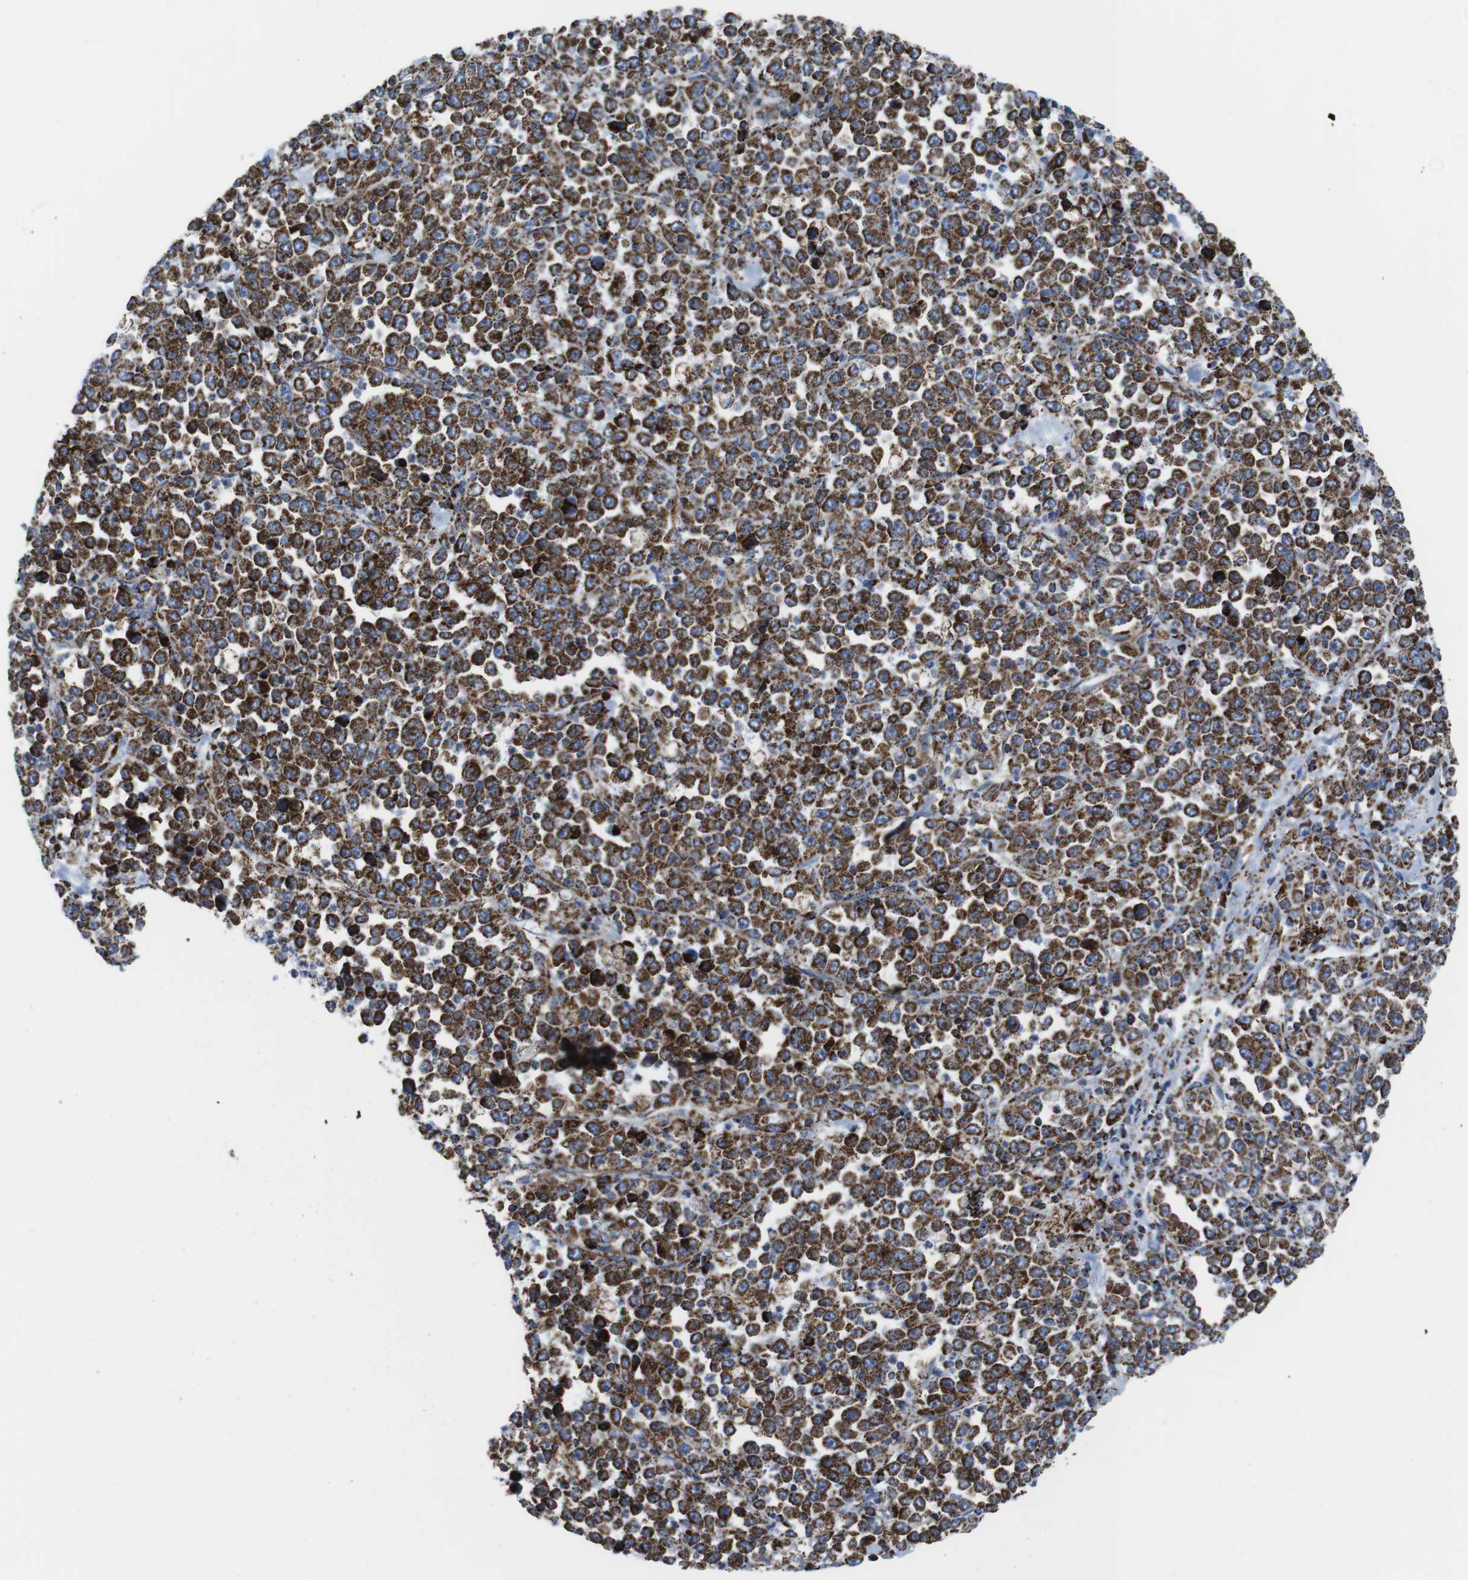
{"staining": {"intensity": "strong", "quantity": ">75%", "location": "cytoplasmic/membranous"}, "tissue": "stomach cancer", "cell_type": "Tumor cells", "image_type": "cancer", "snomed": [{"axis": "morphology", "description": "Normal tissue, NOS"}, {"axis": "morphology", "description": "Adenocarcinoma, NOS"}, {"axis": "topography", "description": "Stomach, upper"}, {"axis": "topography", "description": "Stomach"}], "caption": "A micrograph of human stomach adenocarcinoma stained for a protein demonstrates strong cytoplasmic/membranous brown staining in tumor cells.", "gene": "ATP5PO", "patient": {"sex": "male", "age": 59}}